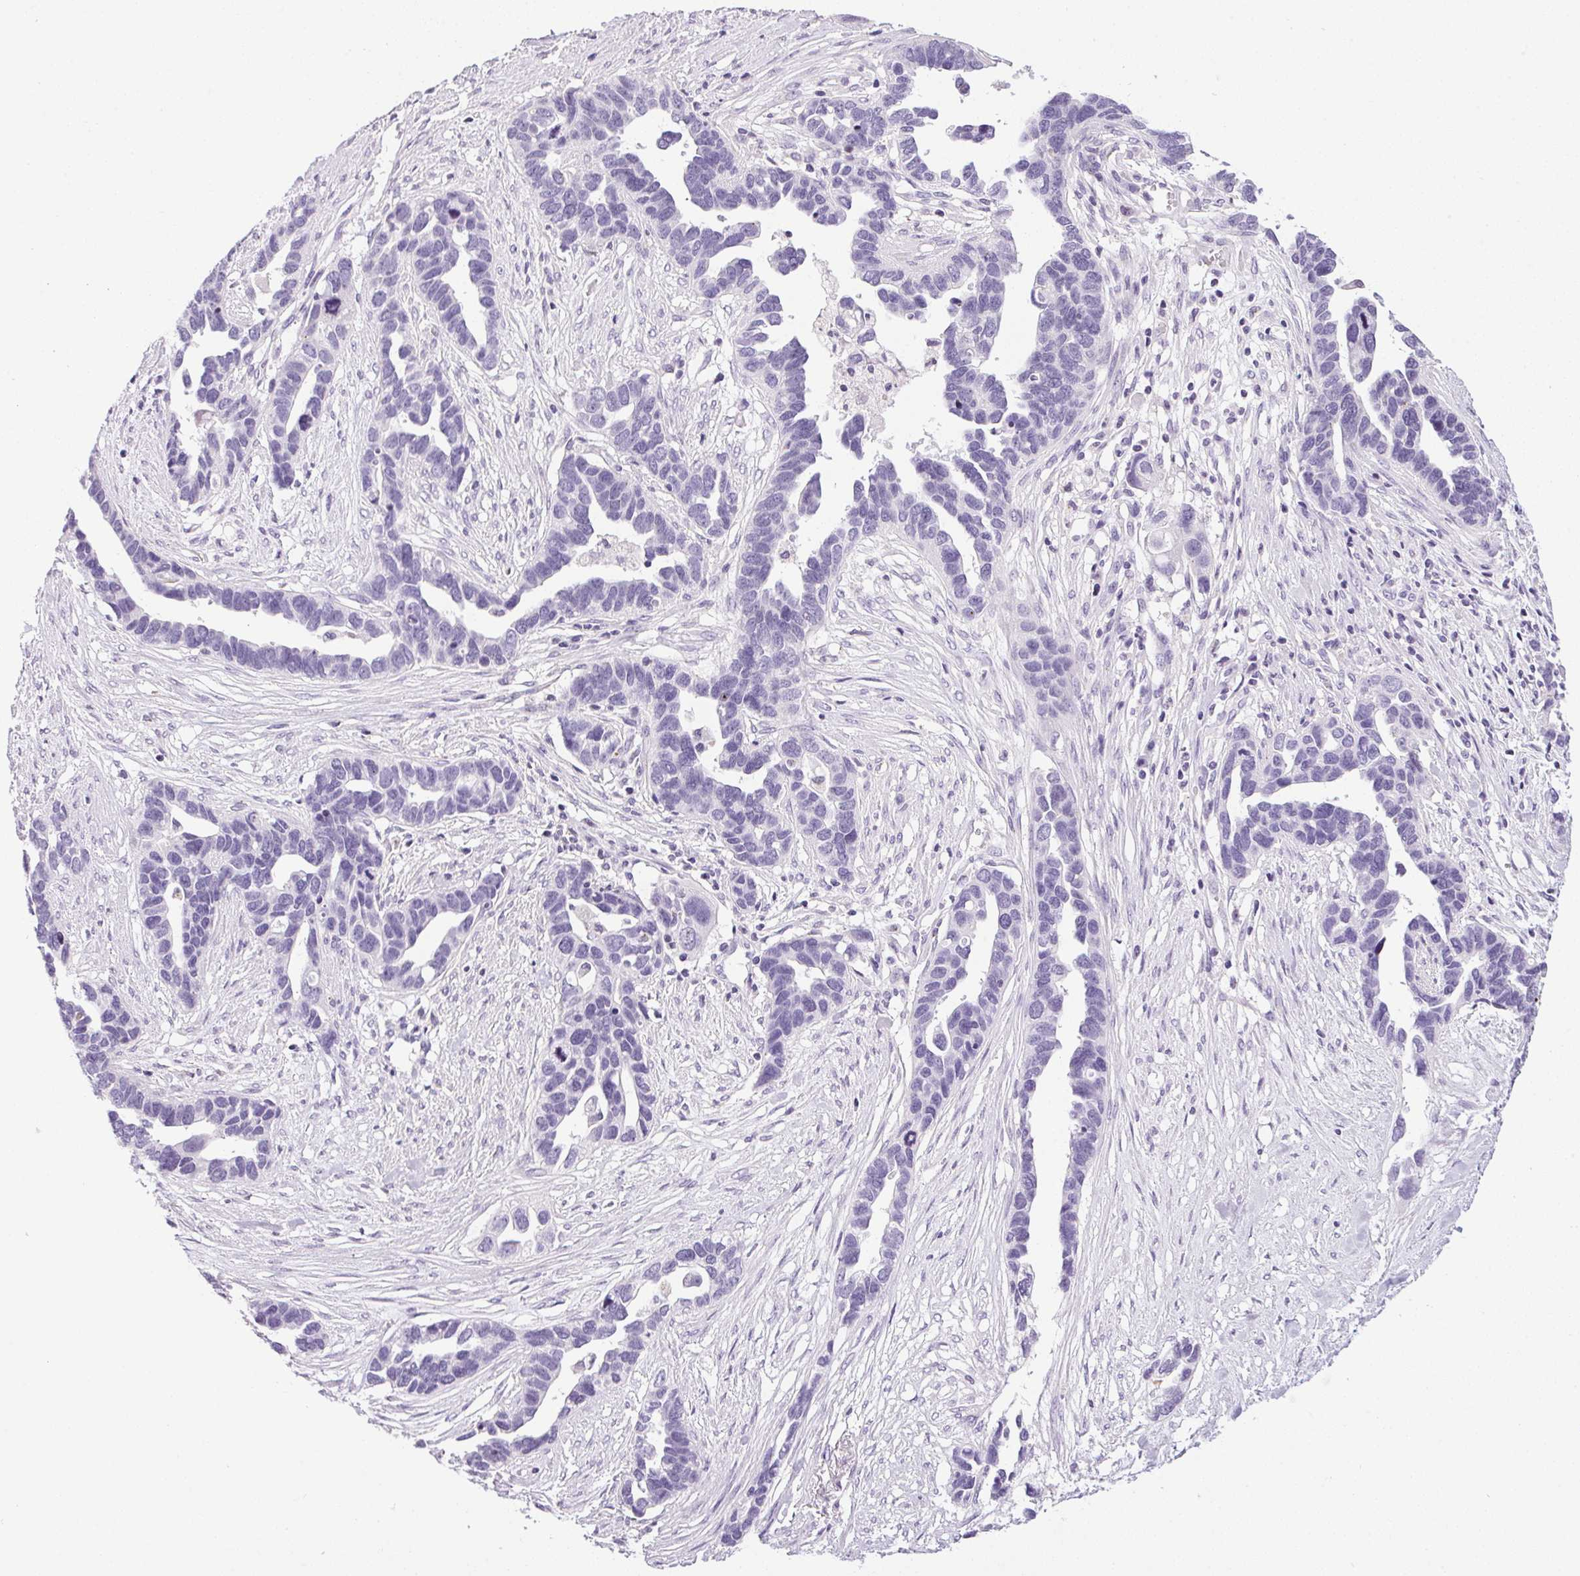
{"staining": {"intensity": "negative", "quantity": "none", "location": "none"}, "tissue": "ovarian cancer", "cell_type": "Tumor cells", "image_type": "cancer", "snomed": [{"axis": "morphology", "description": "Cystadenocarcinoma, serous, NOS"}, {"axis": "topography", "description": "Ovary"}], "caption": "This is a photomicrograph of immunohistochemistry staining of ovarian cancer (serous cystadenocarcinoma), which shows no staining in tumor cells.", "gene": "TMEM88B", "patient": {"sex": "female", "age": 54}}